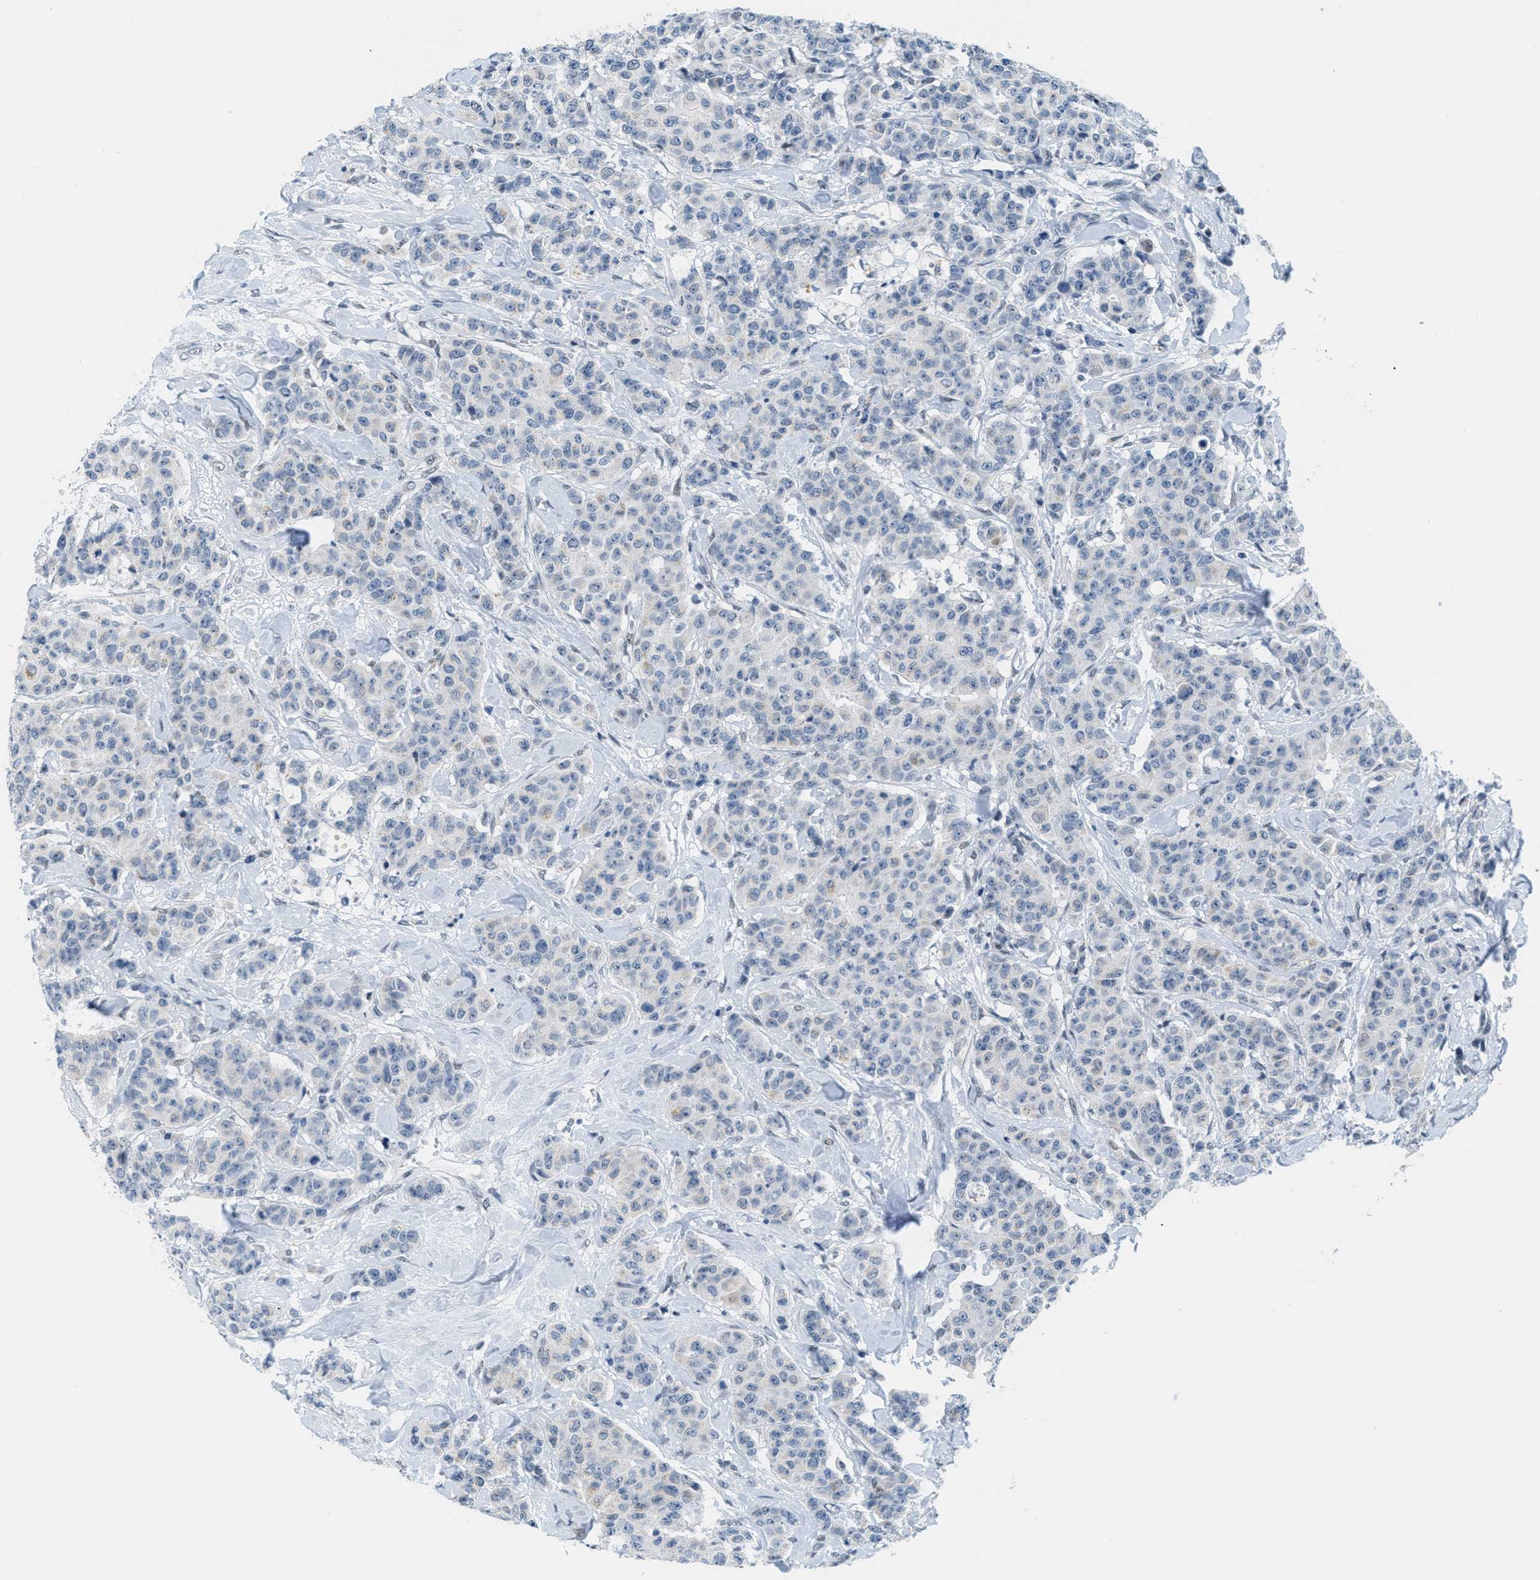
{"staining": {"intensity": "negative", "quantity": "none", "location": "none"}, "tissue": "breast cancer", "cell_type": "Tumor cells", "image_type": "cancer", "snomed": [{"axis": "morphology", "description": "Normal tissue, NOS"}, {"axis": "morphology", "description": "Duct carcinoma"}, {"axis": "topography", "description": "Breast"}], "caption": "The micrograph demonstrates no significant staining in tumor cells of intraductal carcinoma (breast).", "gene": "HS3ST2", "patient": {"sex": "female", "age": 40}}